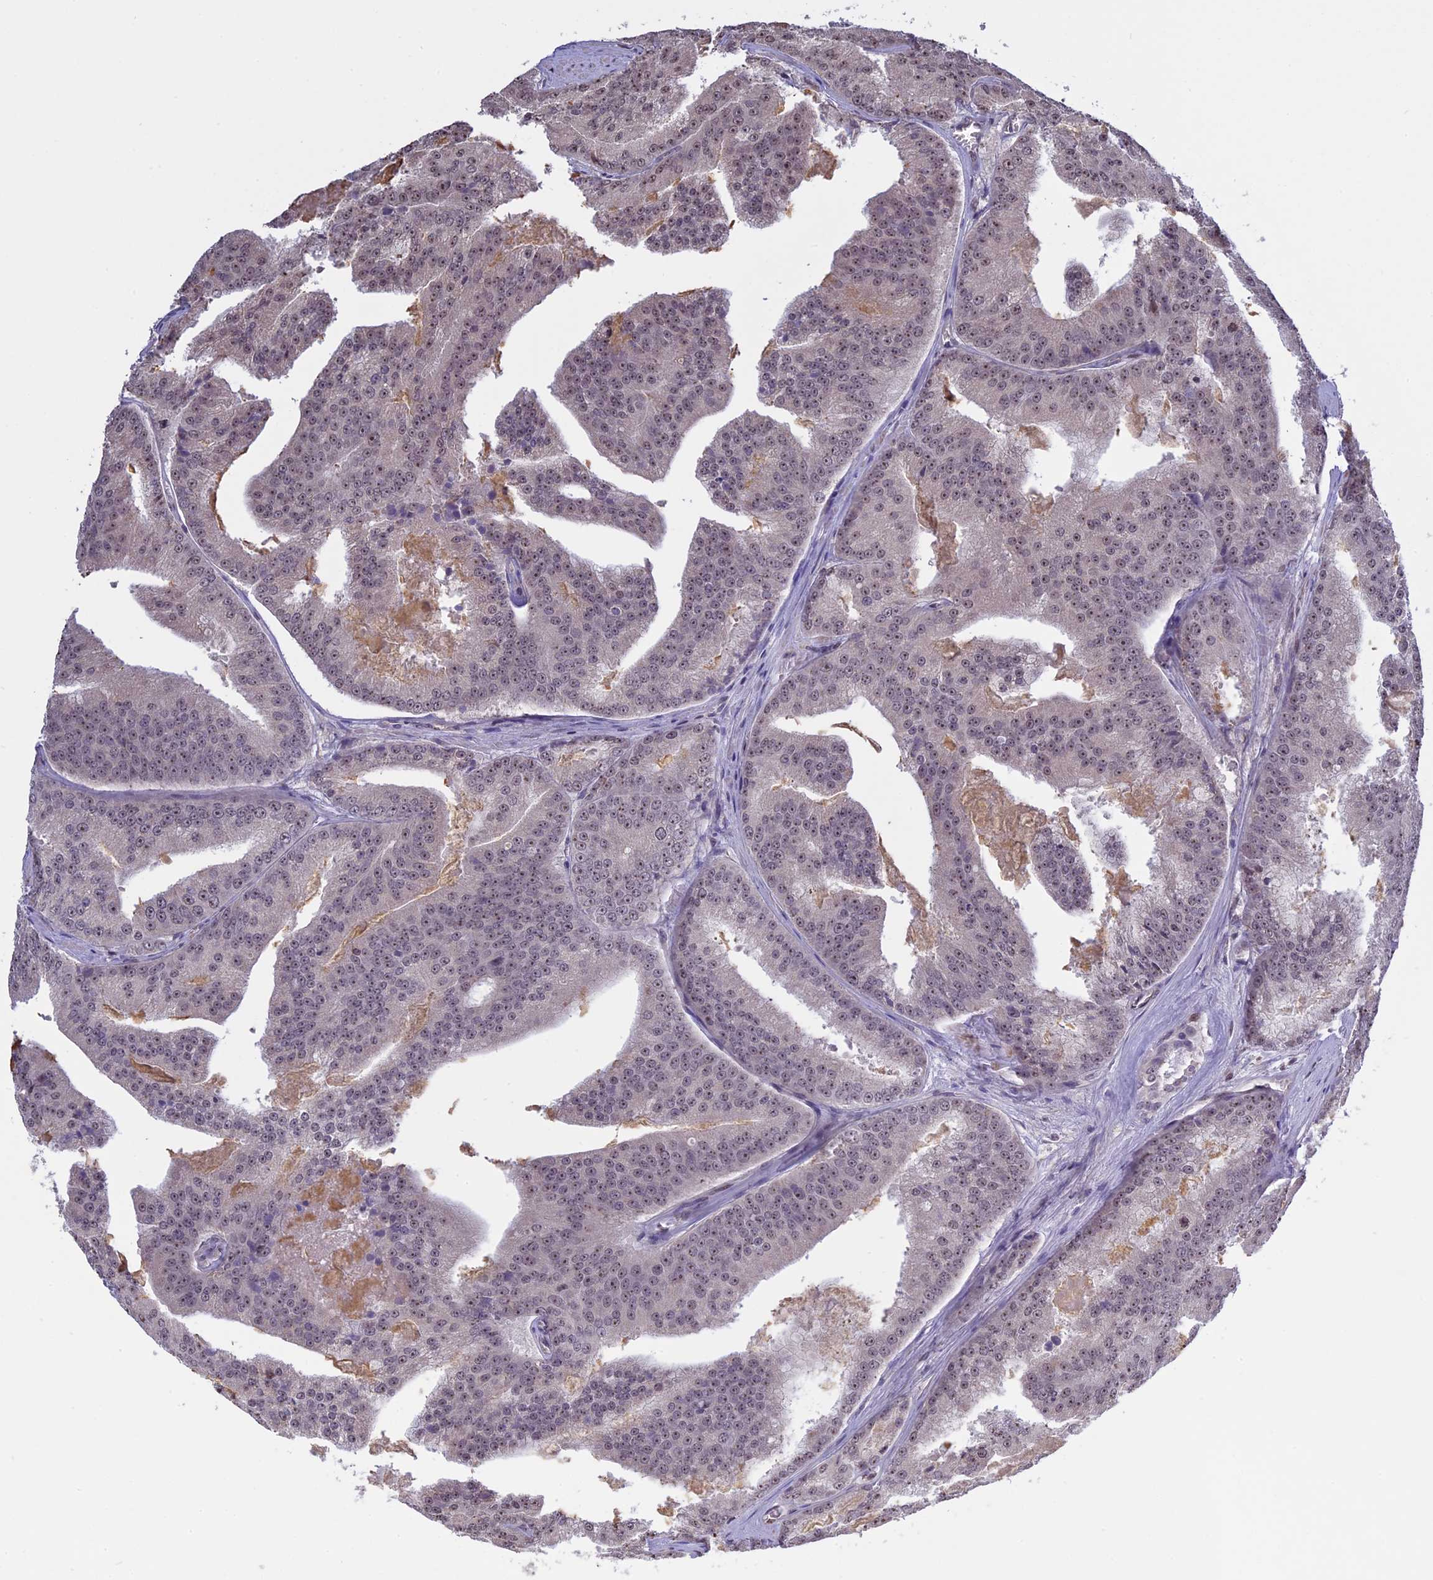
{"staining": {"intensity": "weak", "quantity": "25%-75%", "location": "nuclear"}, "tissue": "prostate cancer", "cell_type": "Tumor cells", "image_type": "cancer", "snomed": [{"axis": "morphology", "description": "Adenocarcinoma, High grade"}, {"axis": "topography", "description": "Prostate"}], "caption": "IHC staining of prostate cancer (adenocarcinoma (high-grade)), which shows low levels of weak nuclear expression in about 25%-75% of tumor cells indicating weak nuclear protein staining. The staining was performed using DAB (3,3'-diaminobenzidine) (brown) for protein detection and nuclei were counterstained in hematoxylin (blue).", "gene": "MGA", "patient": {"sex": "male", "age": 61}}